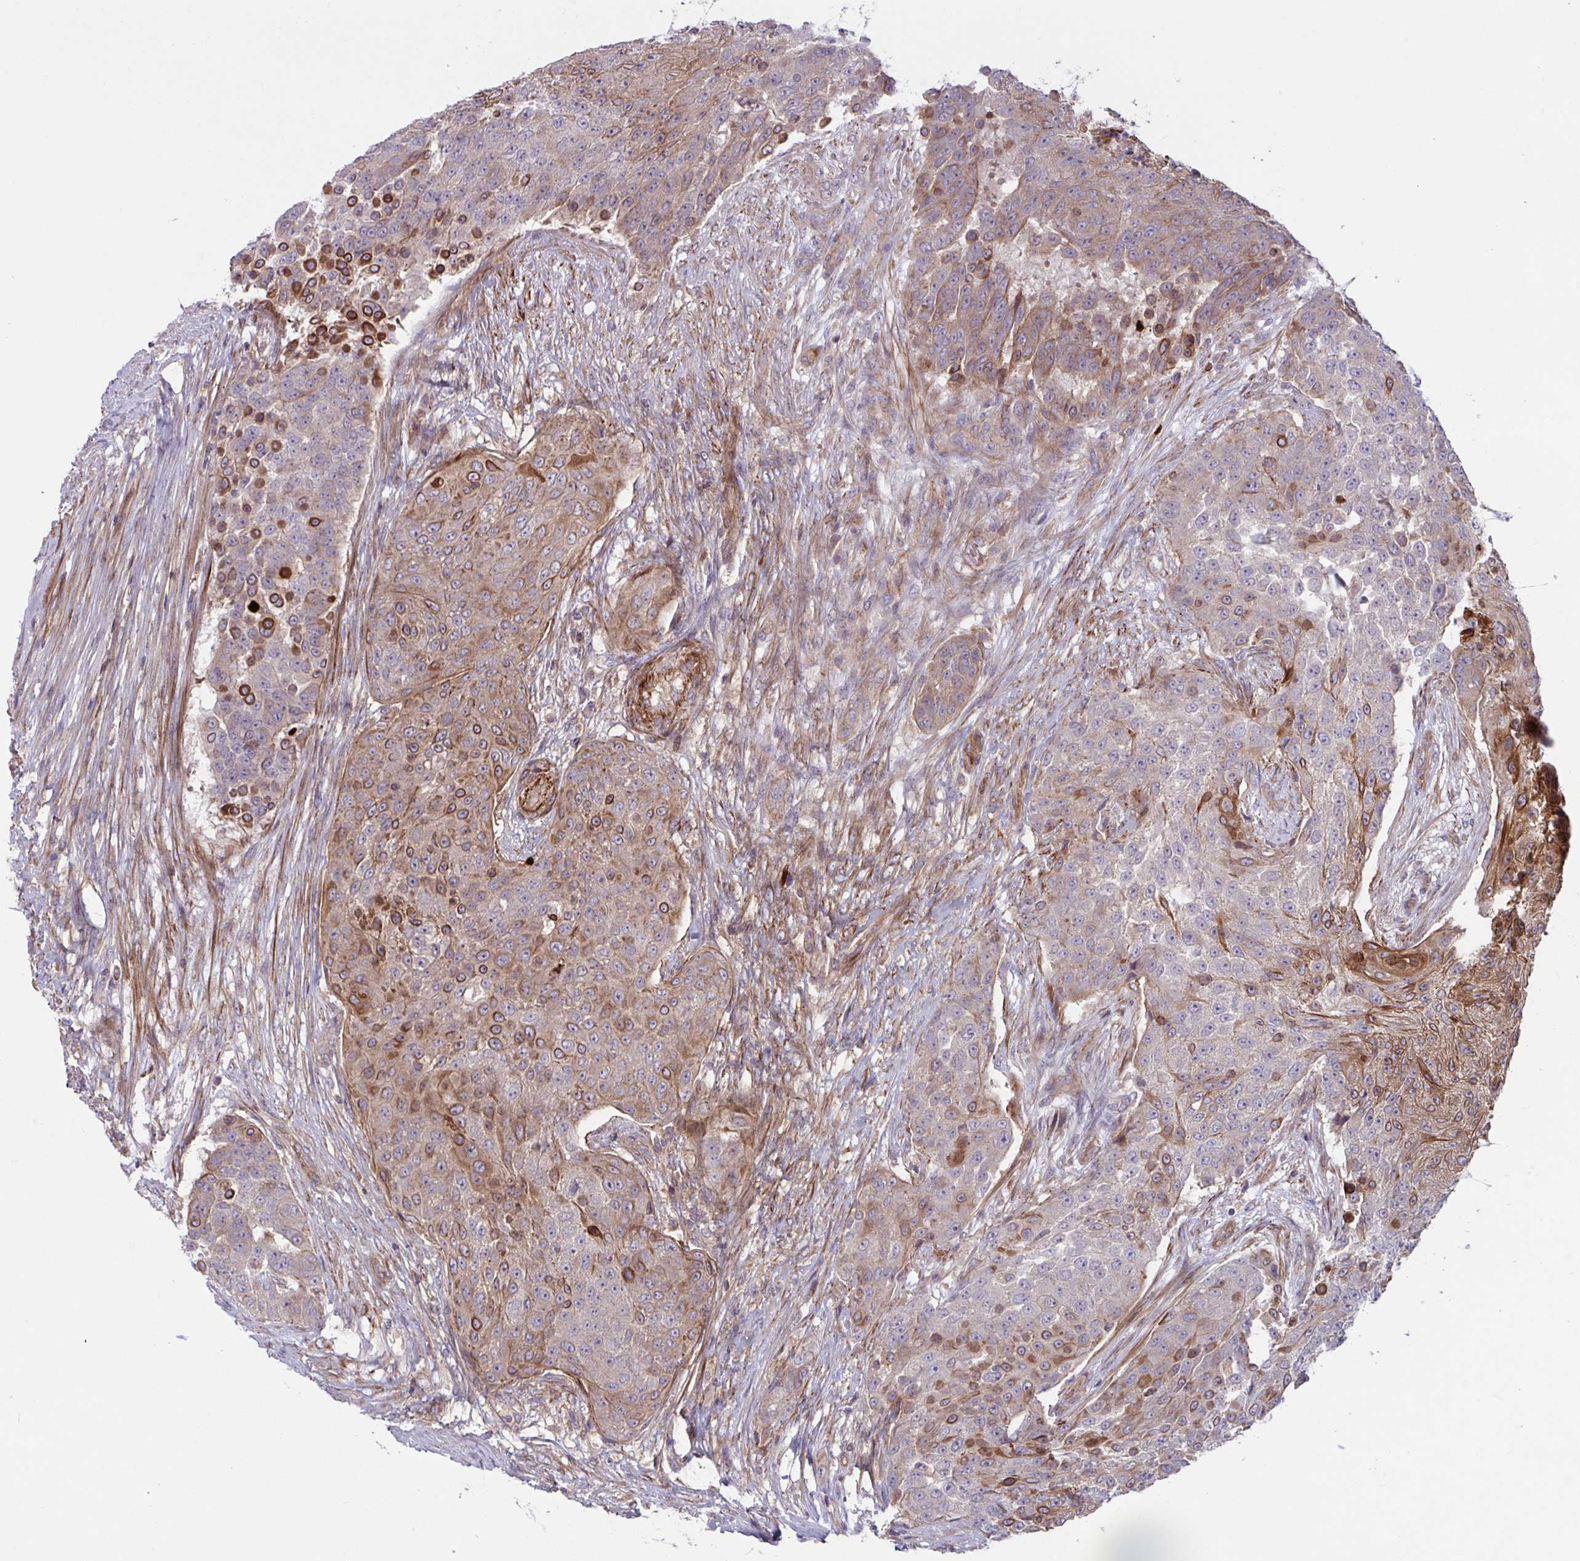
{"staining": {"intensity": "strong", "quantity": "25%-75%", "location": "cytoplasmic/membranous"}, "tissue": "urothelial cancer", "cell_type": "Tumor cells", "image_type": "cancer", "snomed": [{"axis": "morphology", "description": "Urothelial carcinoma, High grade"}, {"axis": "topography", "description": "Urinary bladder"}], "caption": "The photomicrograph shows staining of urothelial carcinoma (high-grade), revealing strong cytoplasmic/membranous protein expression (brown color) within tumor cells. The staining was performed using DAB to visualize the protein expression in brown, while the nuclei were stained in blue with hematoxylin (Magnification: 20x).", "gene": "TANK", "patient": {"sex": "female", "age": 63}}